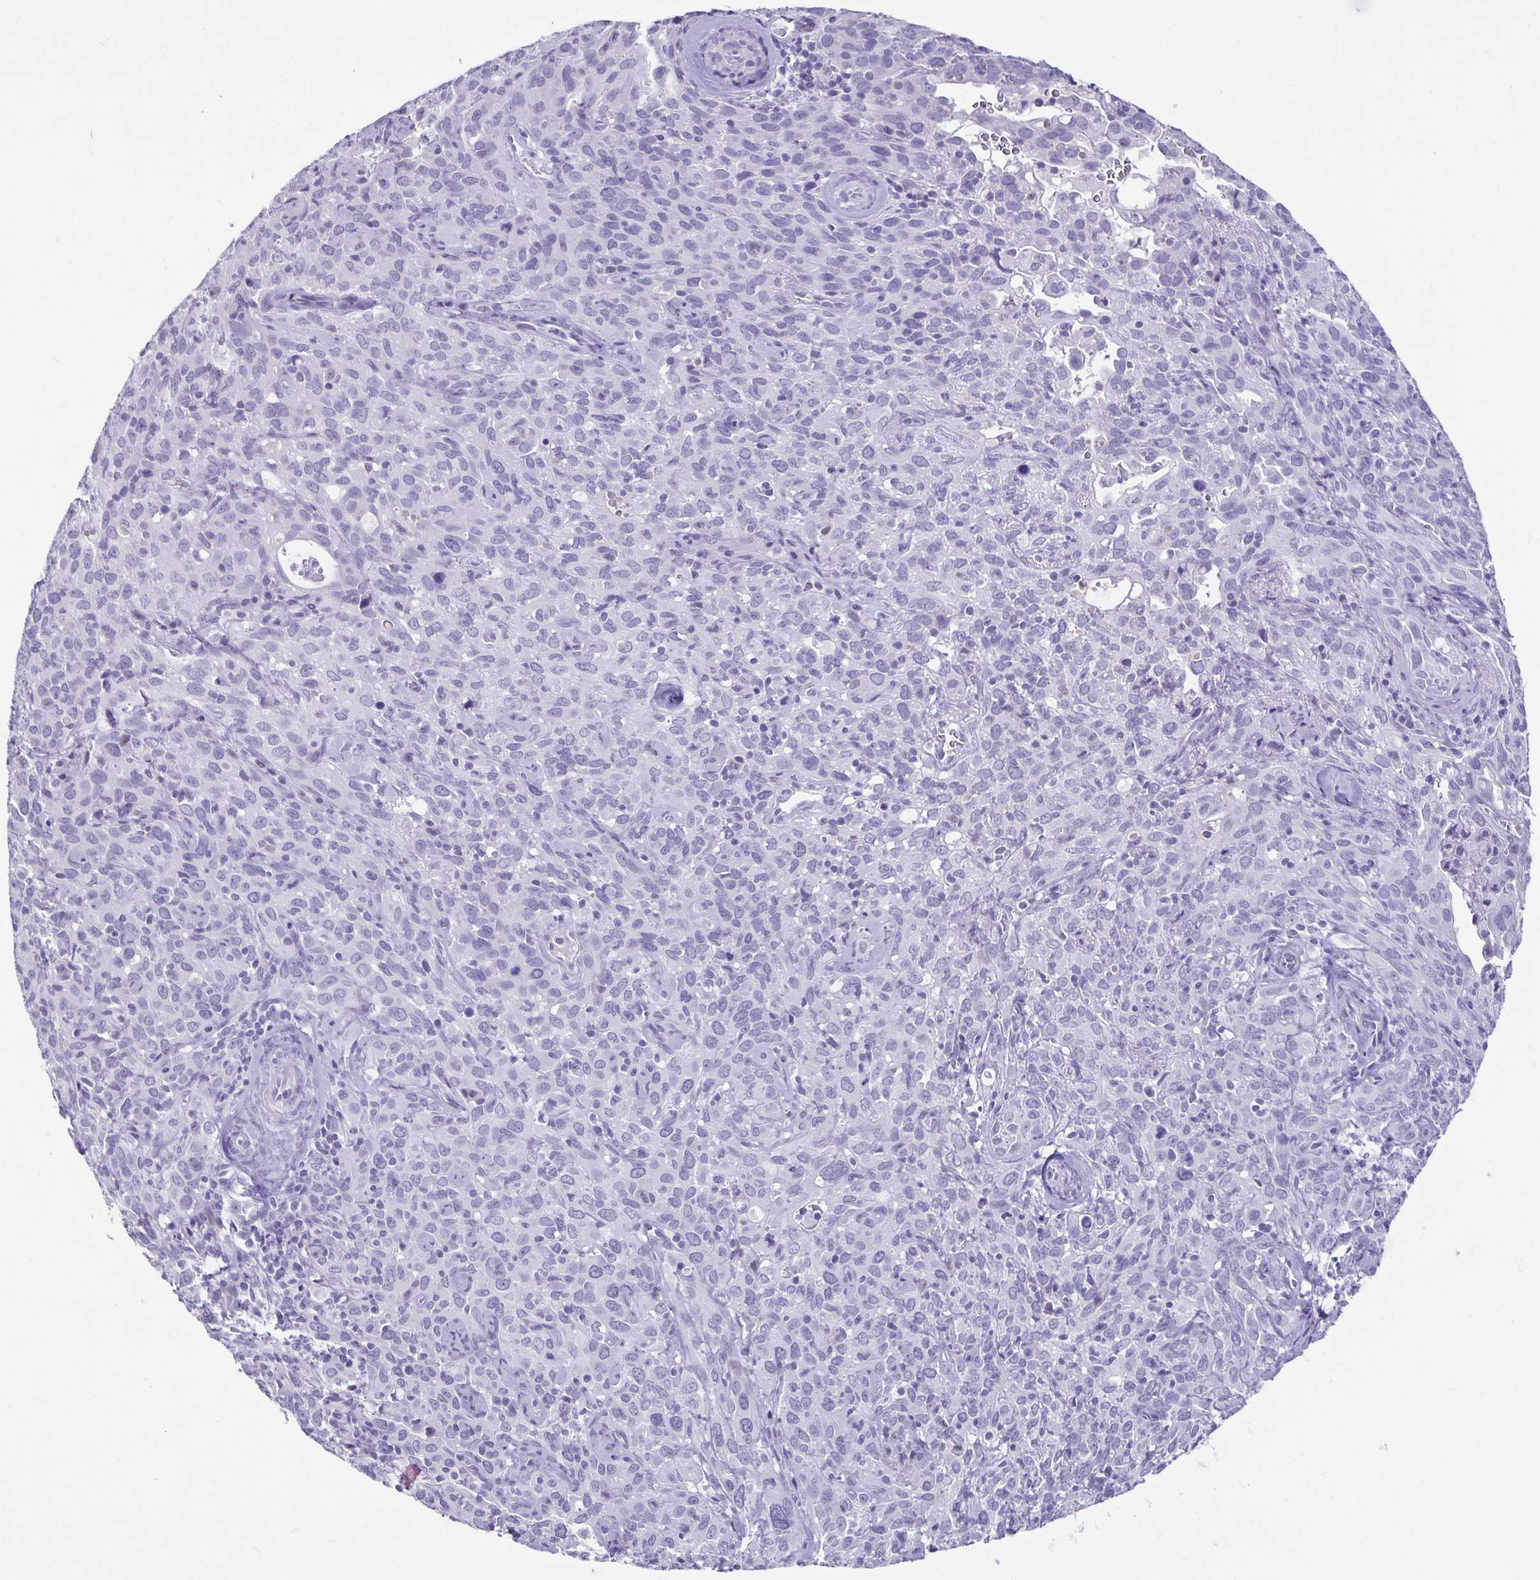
{"staining": {"intensity": "negative", "quantity": "none", "location": "none"}, "tissue": "cervical cancer", "cell_type": "Tumor cells", "image_type": "cancer", "snomed": [{"axis": "morphology", "description": "Normal tissue, NOS"}, {"axis": "morphology", "description": "Squamous cell carcinoma, NOS"}, {"axis": "topography", "description": "Cervix"}], "caption": "This photomicrograph is of squamous cell carcinoma (cervical) stained with immunohistochemistry (IHC) to label a protein in brown with the nuclei are counter-stained blue. There is no positivity in tumor cells.", "gene": "OLIG2", "patient": {"sex": "female", "age": 51}}